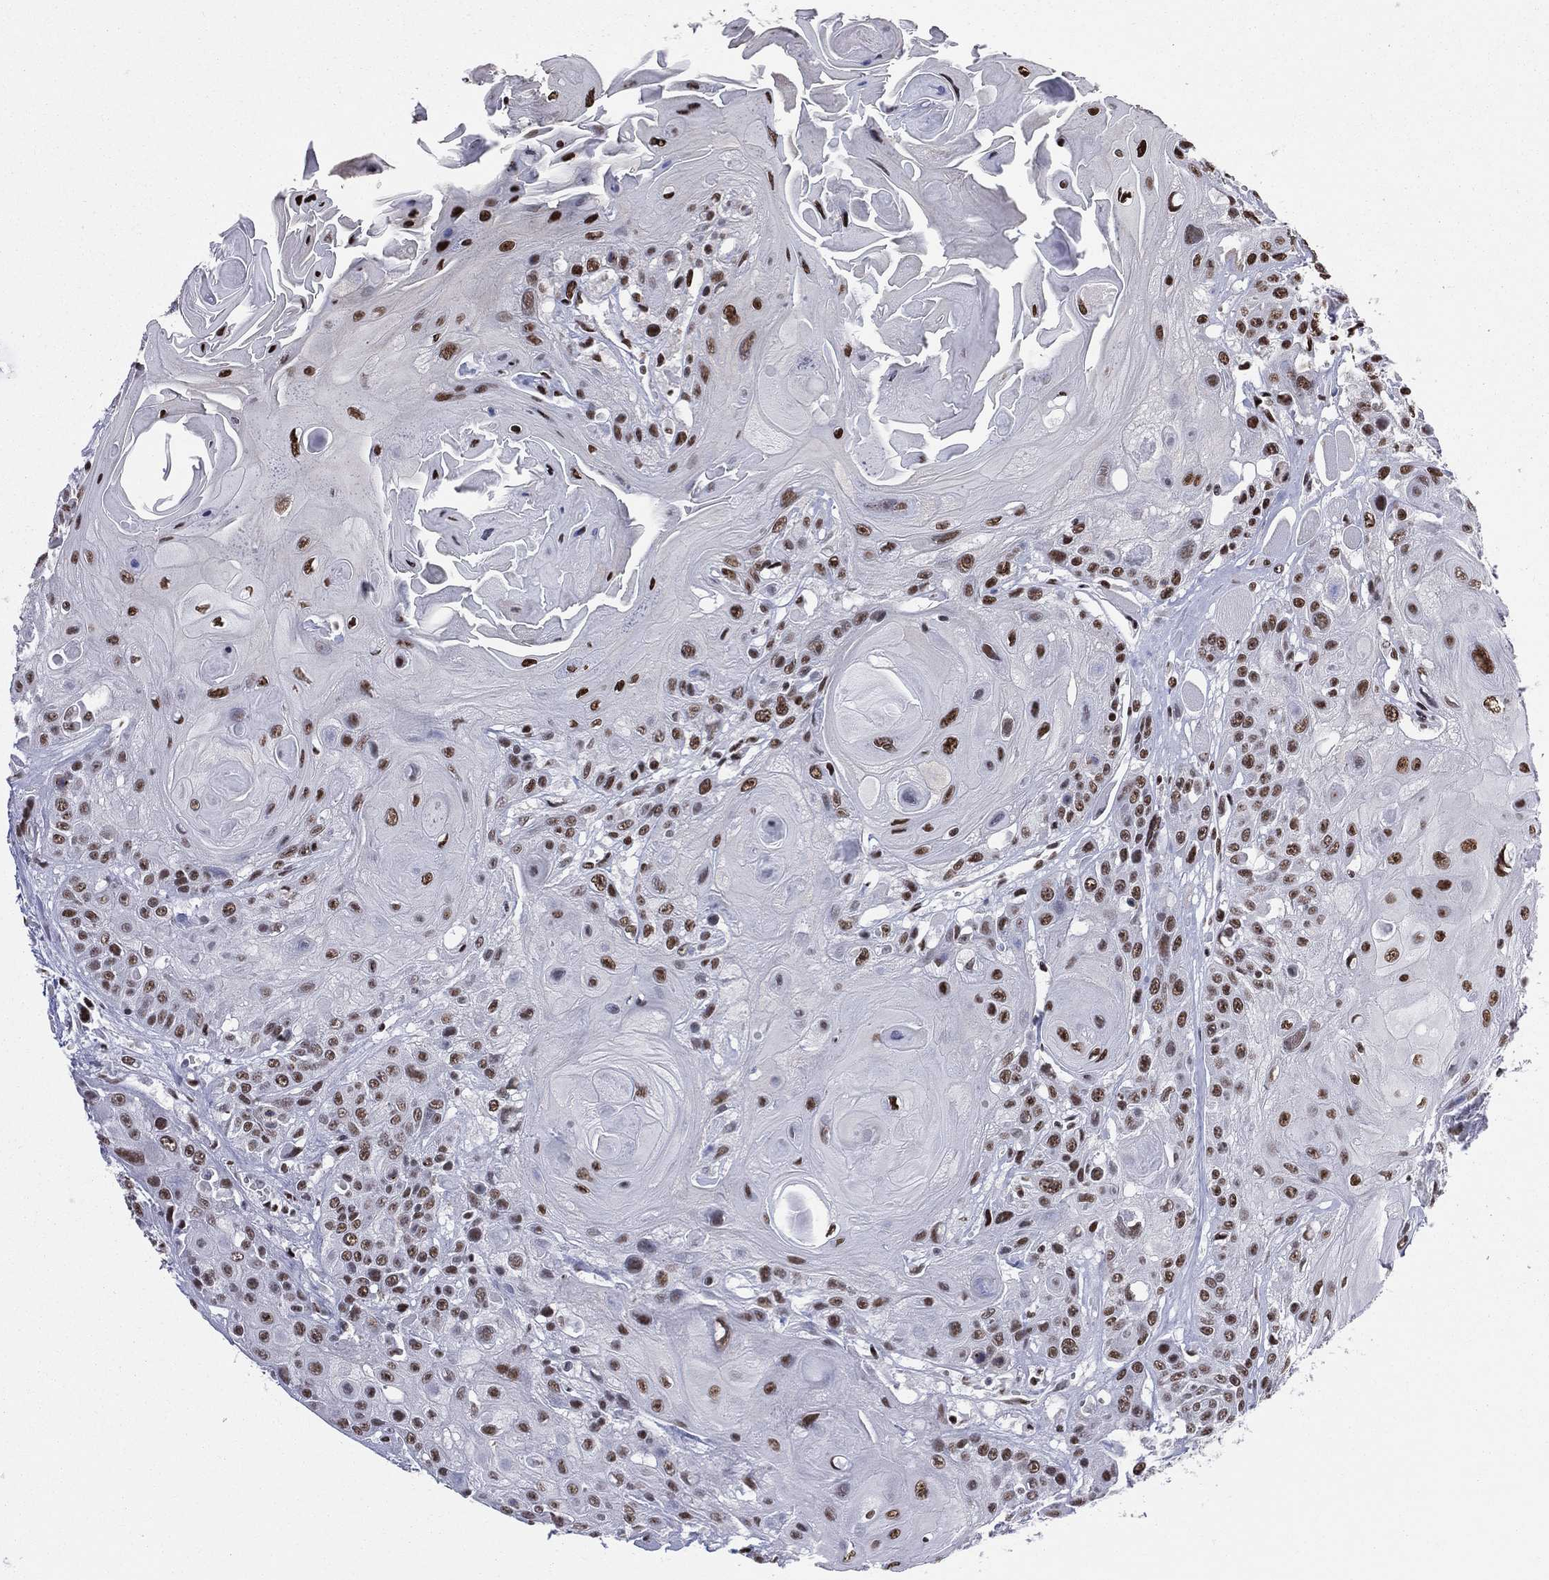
{"staining": {"intensity": "strong", "quantity": ">75%", "location": "nuclear"}, "tissue": "head and neck cancer", "cell_type": "Tumor cells", "image_type": "cancer", "snomed": [{"axis": "morphology", "description": "Squamous cell carcinoma, NOS"}, {"axis": "topography", "description": "Head-Neck"}], "caption": "This is an image of immunohistochemistry staining of head and neck cancer, which shows strong expression in the nuclear of tumor cells.", "gene": "ZNF7", "patient": {"sex": "female", "age": 59}}